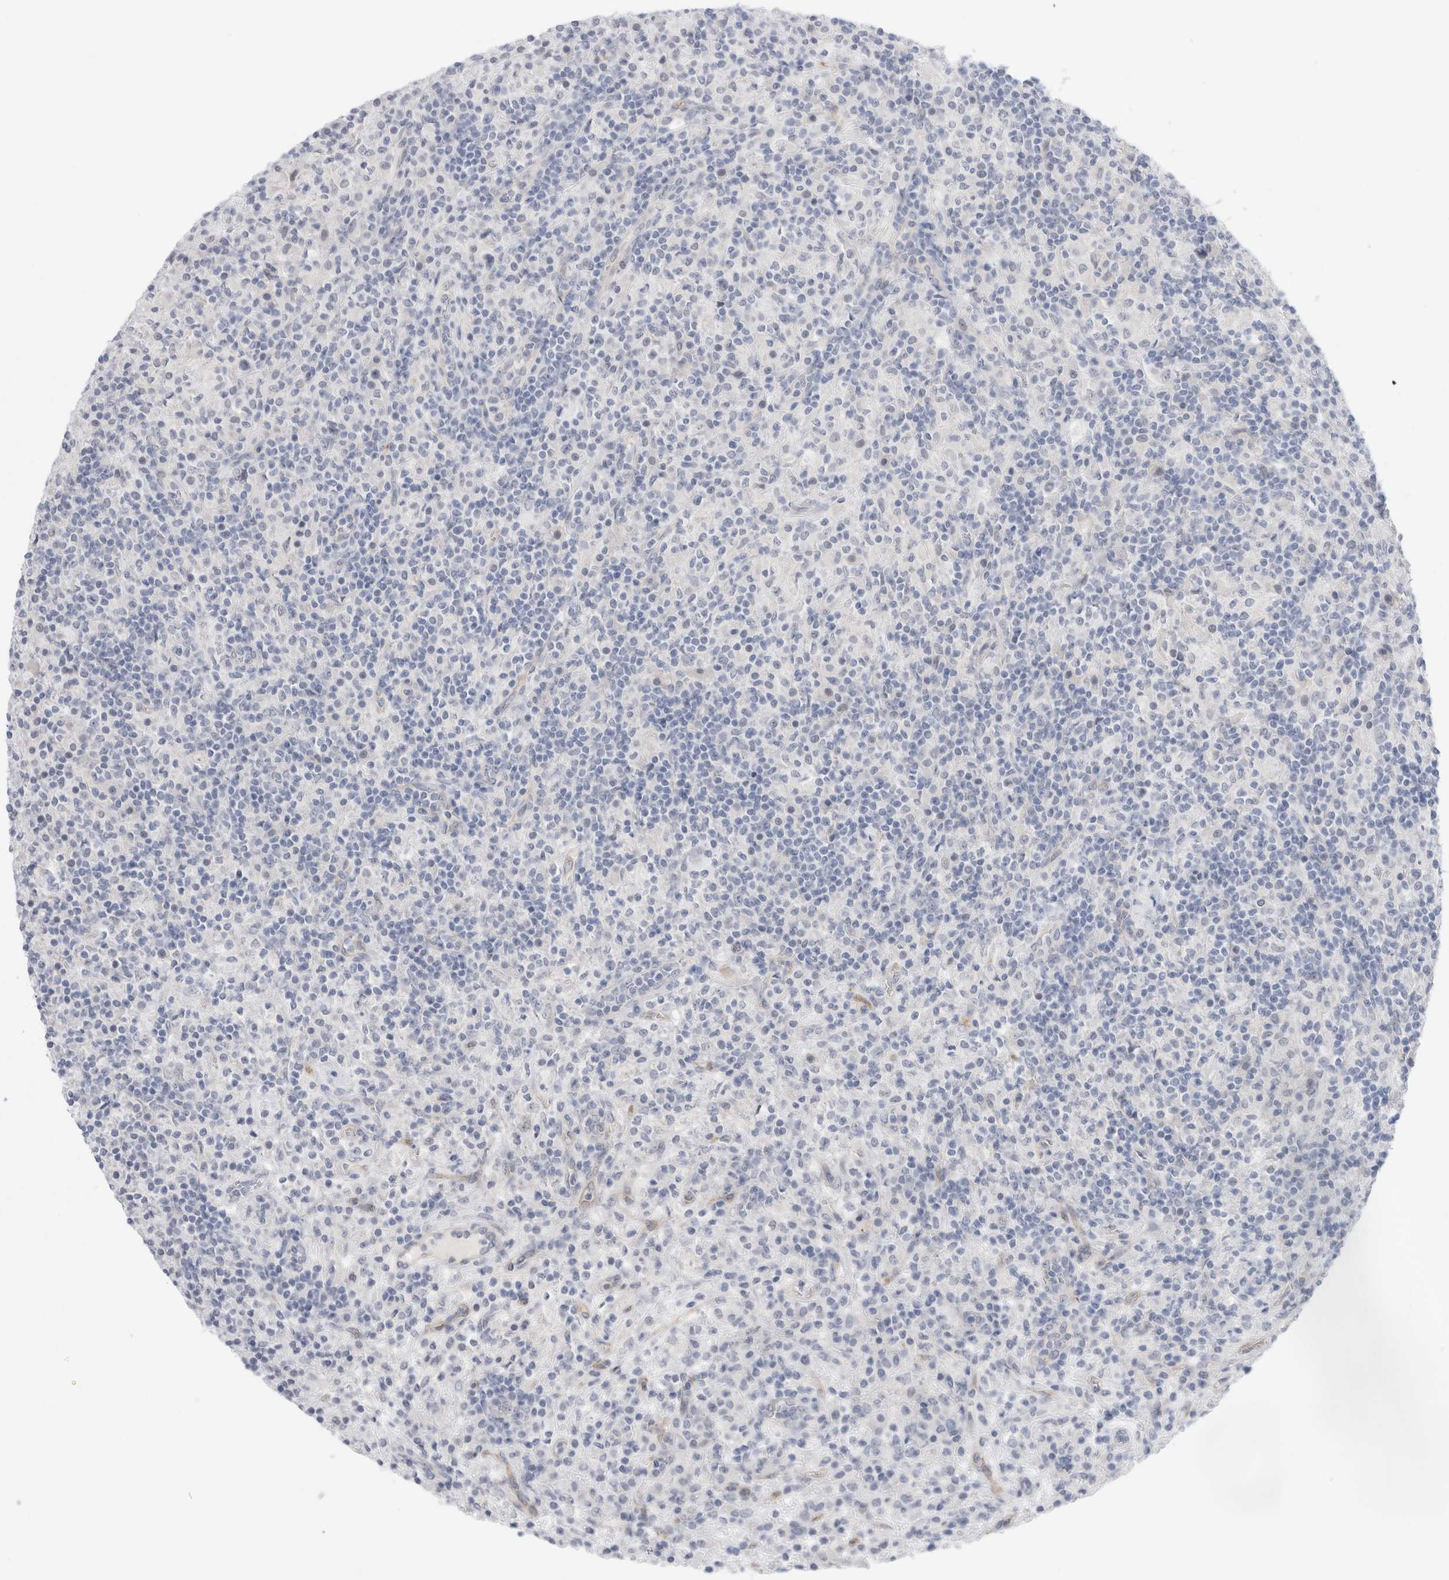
{"staining": {"intensity": "negative", "quantity": "none", "location": "none"}, "tissue": "lymphoma", "cell_type": "Tumor cells", "image_type": "cancer", "snomed": [{"axis": "morphology", "description": "Hodgkin's disease, NOS"}, {"axis": "topography", "description": "Lymph node"}], "caption": "Tumor cells show no significant positivity in Hodgkin's disease.", "gene": "ANKMY1", "patient": {"sex": "male", "age": 70}}